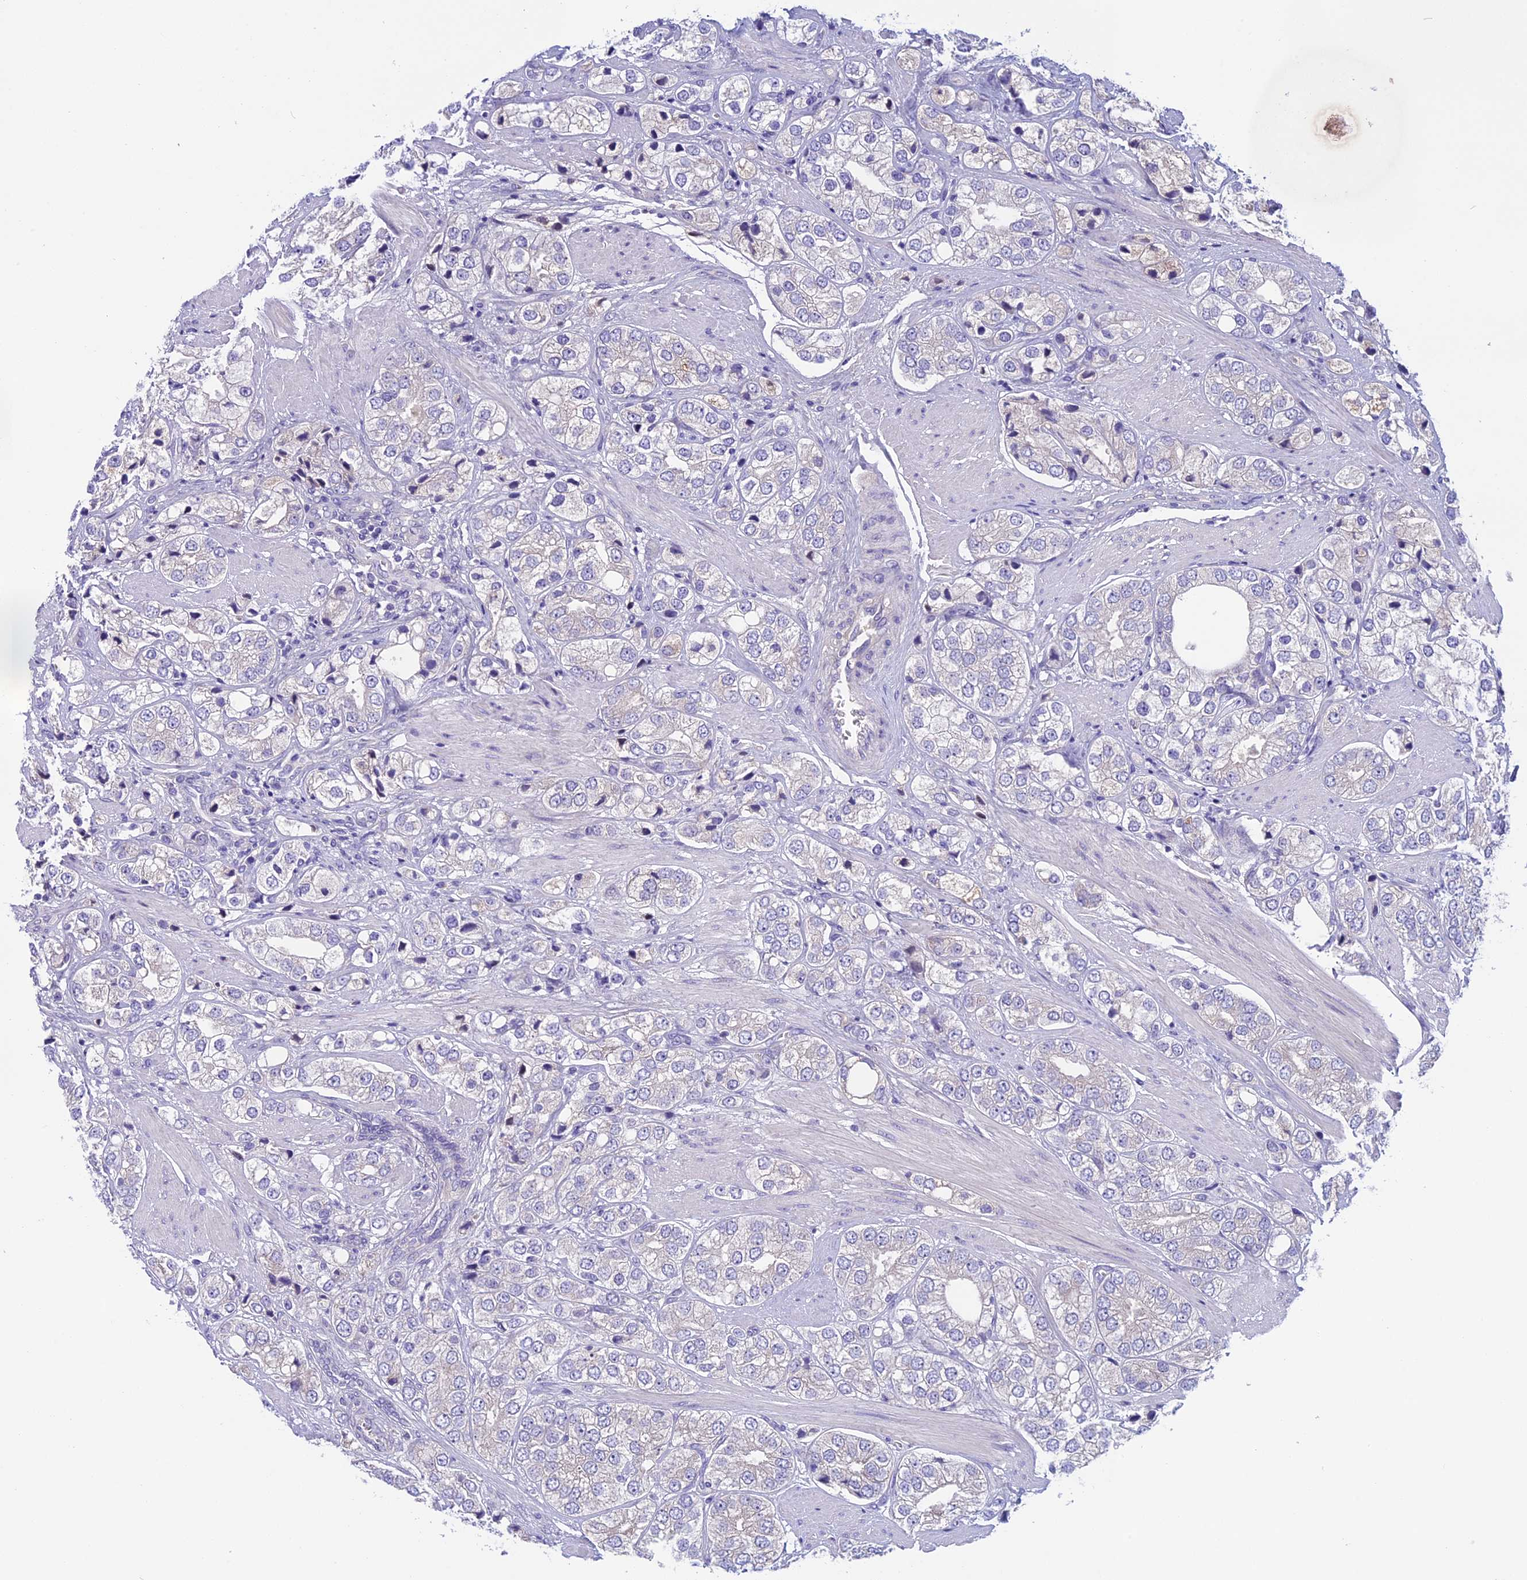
{"staining": {"intensity": "negative", "quantity": "none", "location": "none"}, "tissue": "prostate cancer", "cell_type": "Tumor cells", "image_type": "cancer", "snomed": [{"axis": "morphology", "description": "Adenocarcinoma, High grade"}, {"axis": "topography", "description": "Prostate"}], "caption": "High power microscopy photomicrograph of an IHC micrograph of adenocarcinoma (high-grade) (prostate), revealing no significant expression in tumor cells. The staining was performed using DAB (3,3'-diaminobenzidine) to visualize the protein expression in brown, while the nuclei were stained in blue with hematoxylin (Magnification: 20x).", "gene": "DCTN5", "patient": {"sex": "male", "age": 50}}